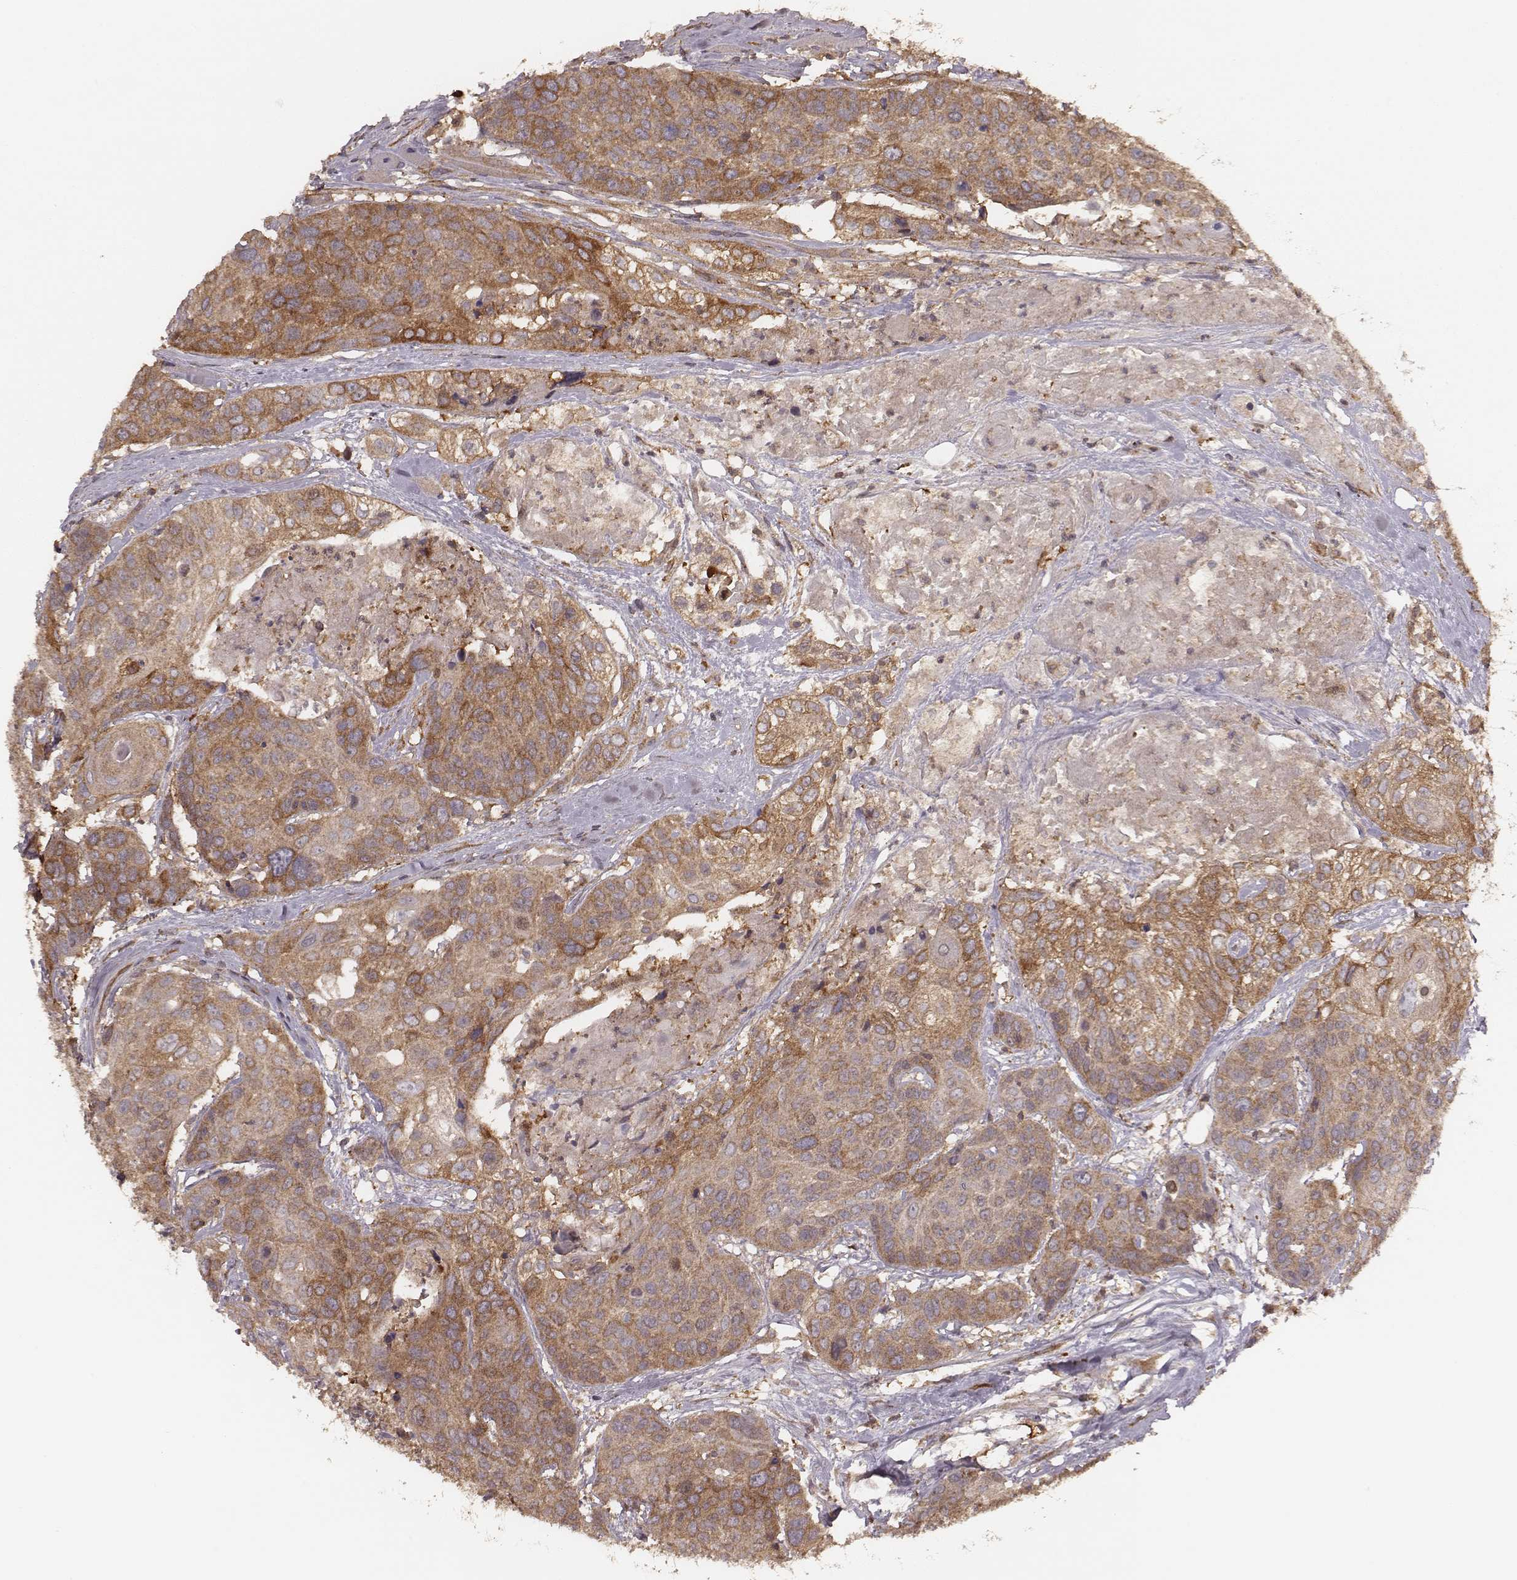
{"staining": {"intensity": "moderate", "quantity": ">75%", "location": "cytoplasmic/membranous"}, "tissue": "head and neck cancer", "cell_type": "Tumor cells", "image_type": "cancer", "snomed": [{"axis": "morphology", "description": "Squamous cell carcinoma, NOS"}, {"axis": "topography", "description": "Oral tissue"}, {"axis": "topography", "description": "Head-Neck"}], "caption": "The immunohistochemical stain highlights moderate cytoplasmic/membranous staining in tumor cells of head and neck squamous cell carcinoma tissue.", "gene": "CARS1", "patient": {"sex": "male", "age": 56}}